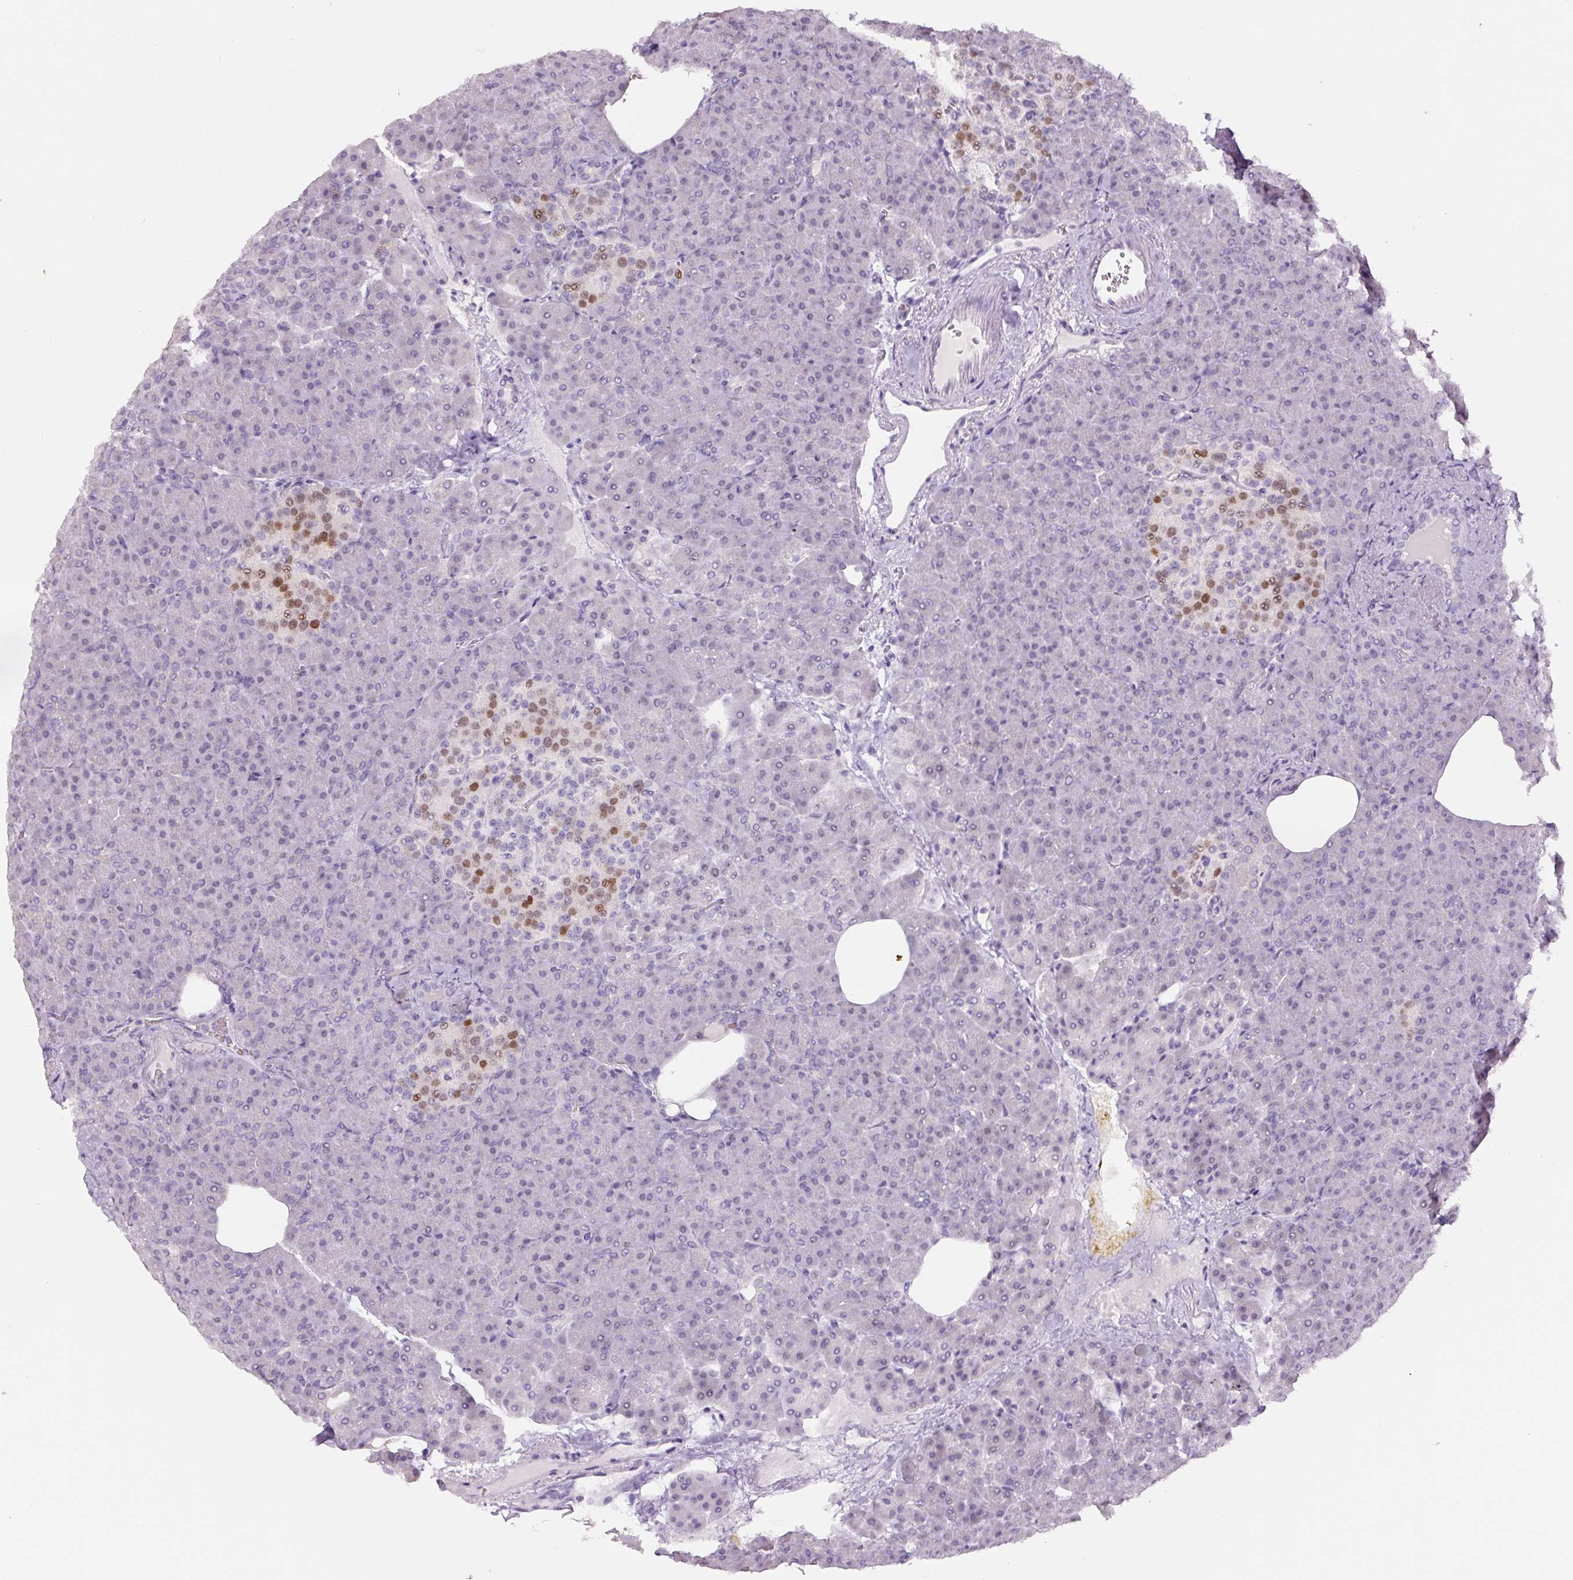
{"staining": {"intensity": "negative", "quantity": "none", "location": "none"}, "tissue": "pancreas", "cell_type": "Exocrine glandular cells", "image_type": "normal", "snomed": [{"axis": "morphology", "description": "Normal tissue, NOS"}, {"axis": "topography", "description": "Pancreas"}], "caption": "This is an IHC image of benign pancreas. There is no staining in exocrine glandular cells.", "gene": "SIX1", "patient": {"sex": "female", "age": 74}}